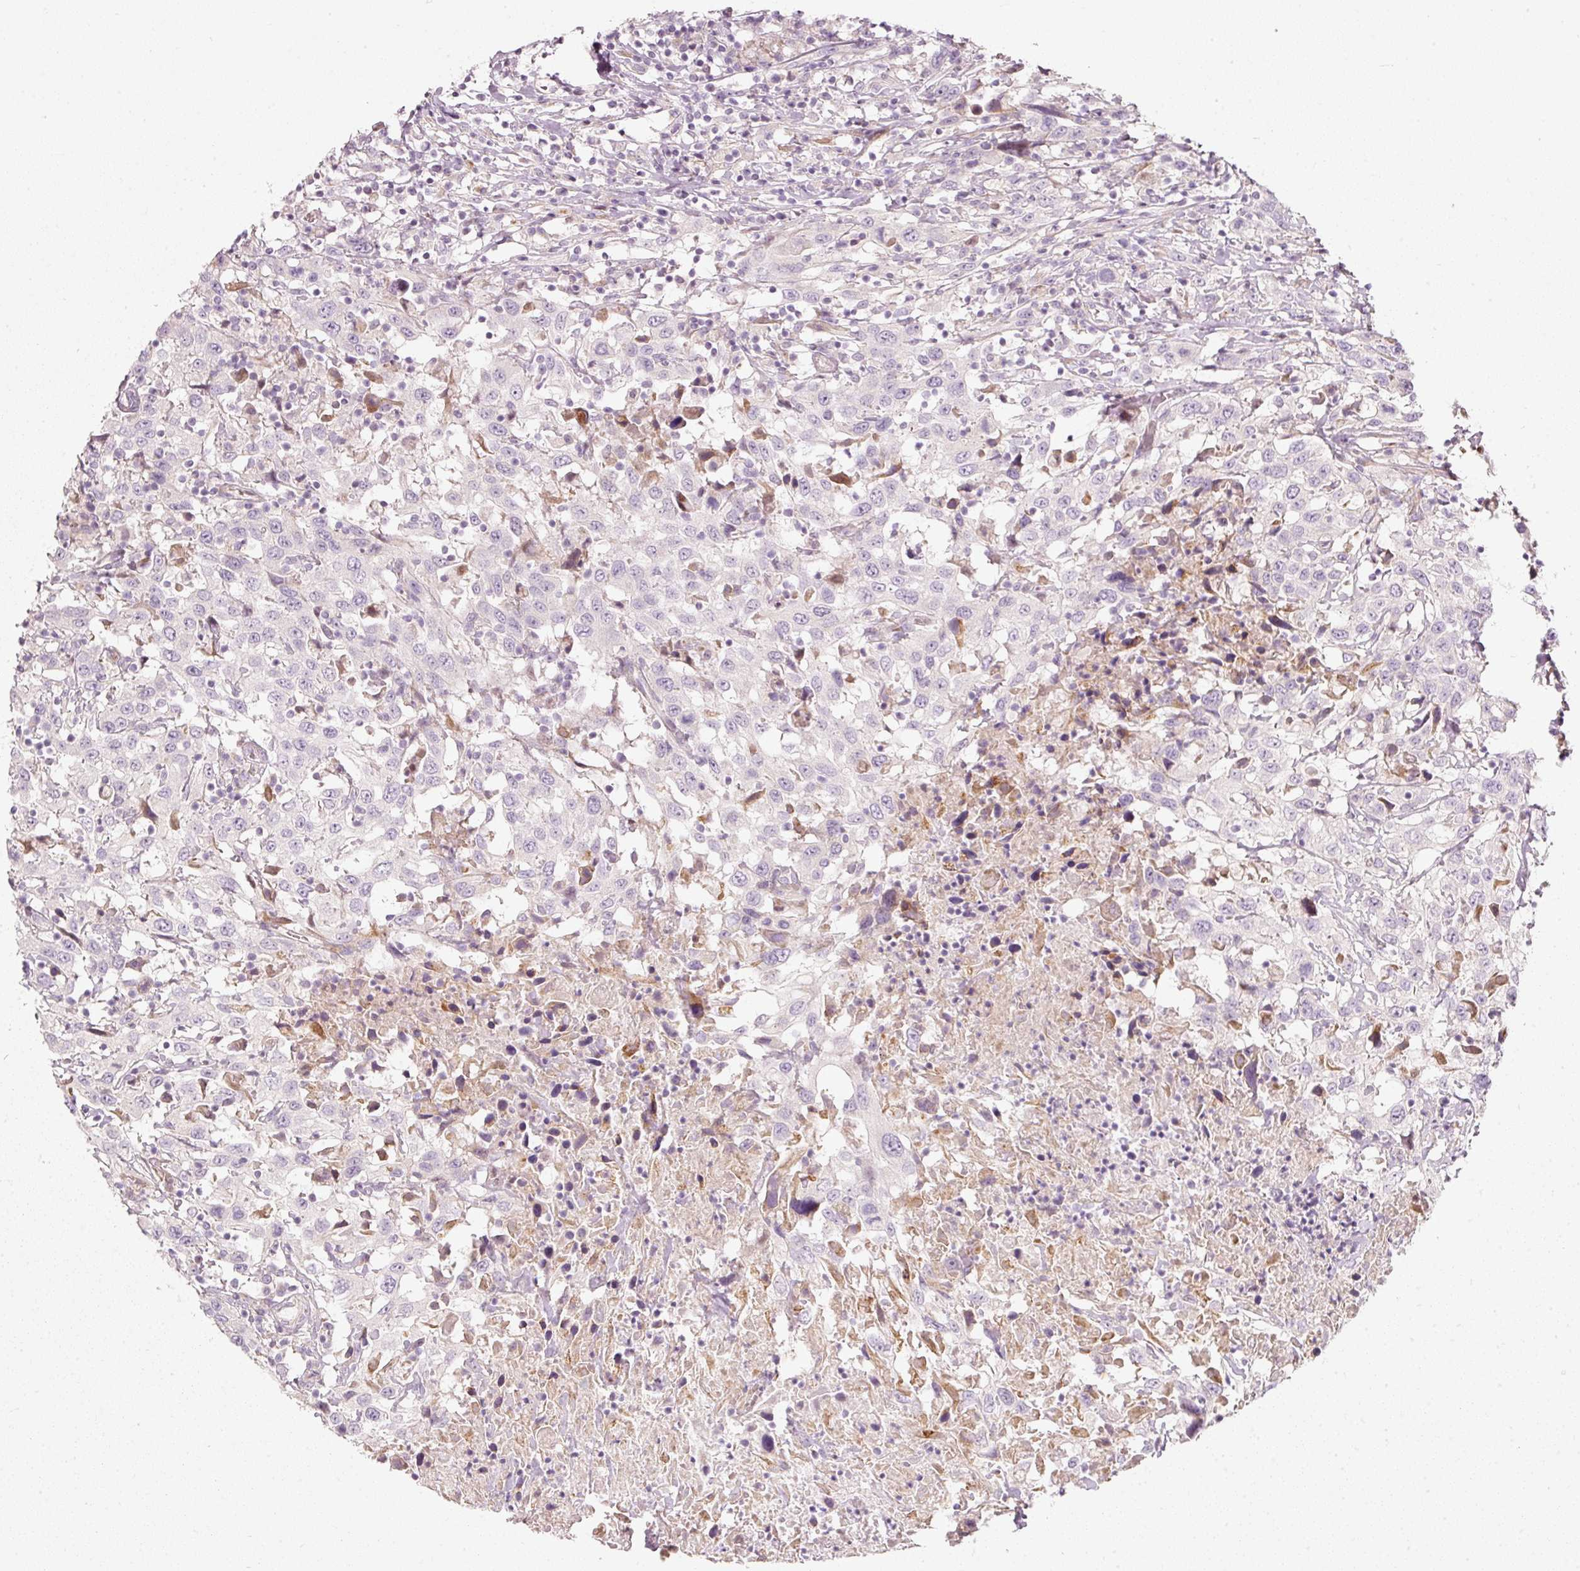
{"staining": {"intensity": "negative", "quantity": "none", "location": "none"}, "tissue": "urothelial cancer", "cell_type": "Tumor cells", "image_type": "cancer", "snomed": [{"axis": "morphology", "description": "Urothelial carcinoma, High grade"}, {"axis": "topography", "description": "Urinary bladder"}], "caption": "Tumor cells are negative for protein expression in human urothelial carcinoma (high-grade). (Brightfield microscopy of DAB (3,3'-diaminobenzidine) IHC at high magnification).", "gene": "SLC20A1", "patient": {"sex": "male", "age": 61}}